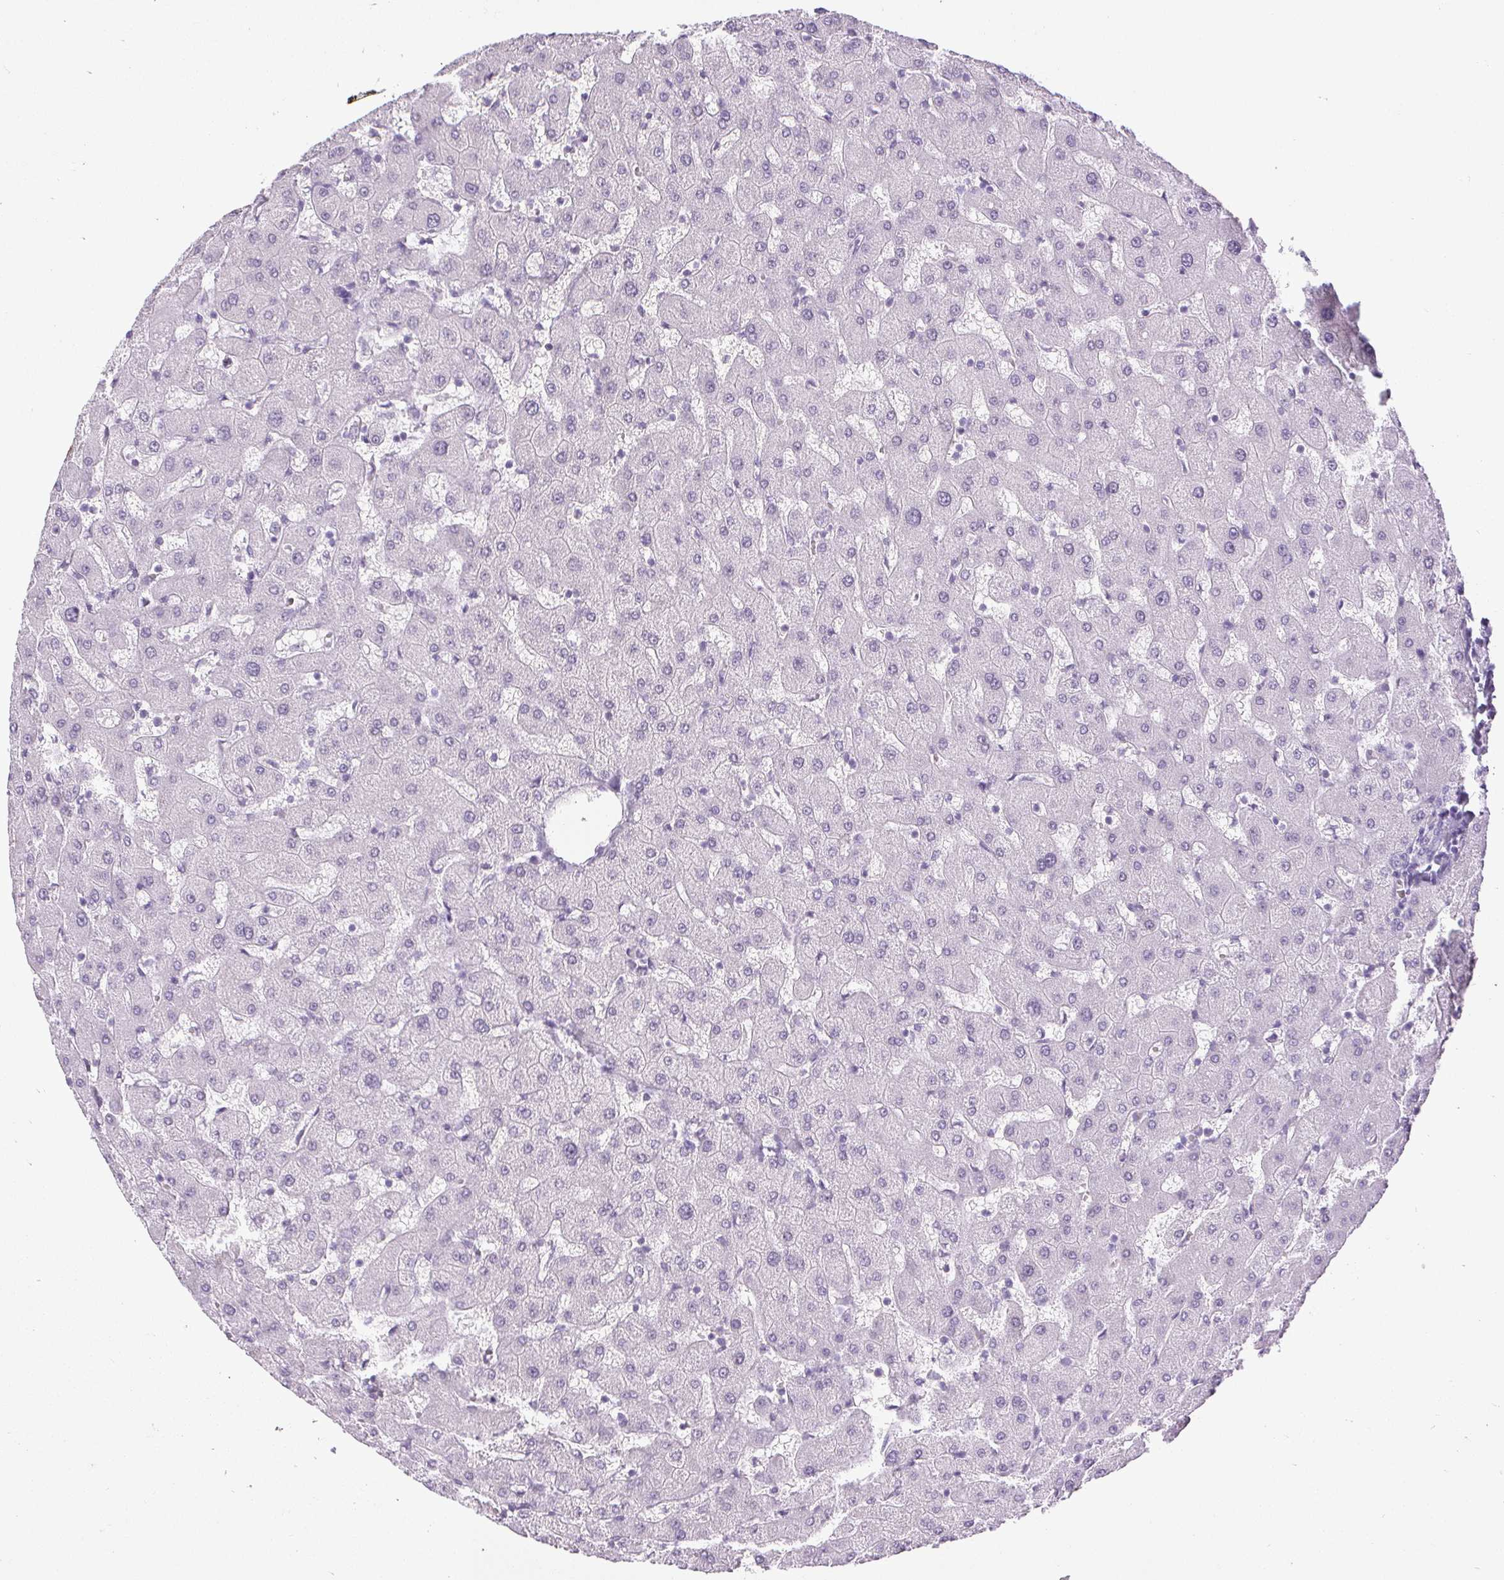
{"staining": {"intensity": "negative", "quantity": "none", "location": "none"}, "tissue": "liver", "cell_type": "Cholangiocytes", "image_type": "normal", "snomed": [{"axis": "morphology", "description": "Normal tissue, NOS"}, {"axis": "topography", "description": "Liver"}], "caption": "IHC micrograph of normal liver stained for a protein (brown), which displays no staining in cholangiocytes. The staining was performed using DAB to visualize the protein expression in brown, while the nuclei were stained in blue with hematoxylin (Magnification: 20x).", "gene": "BCAS1", "patient": {"sex": "female", "age": 63}}